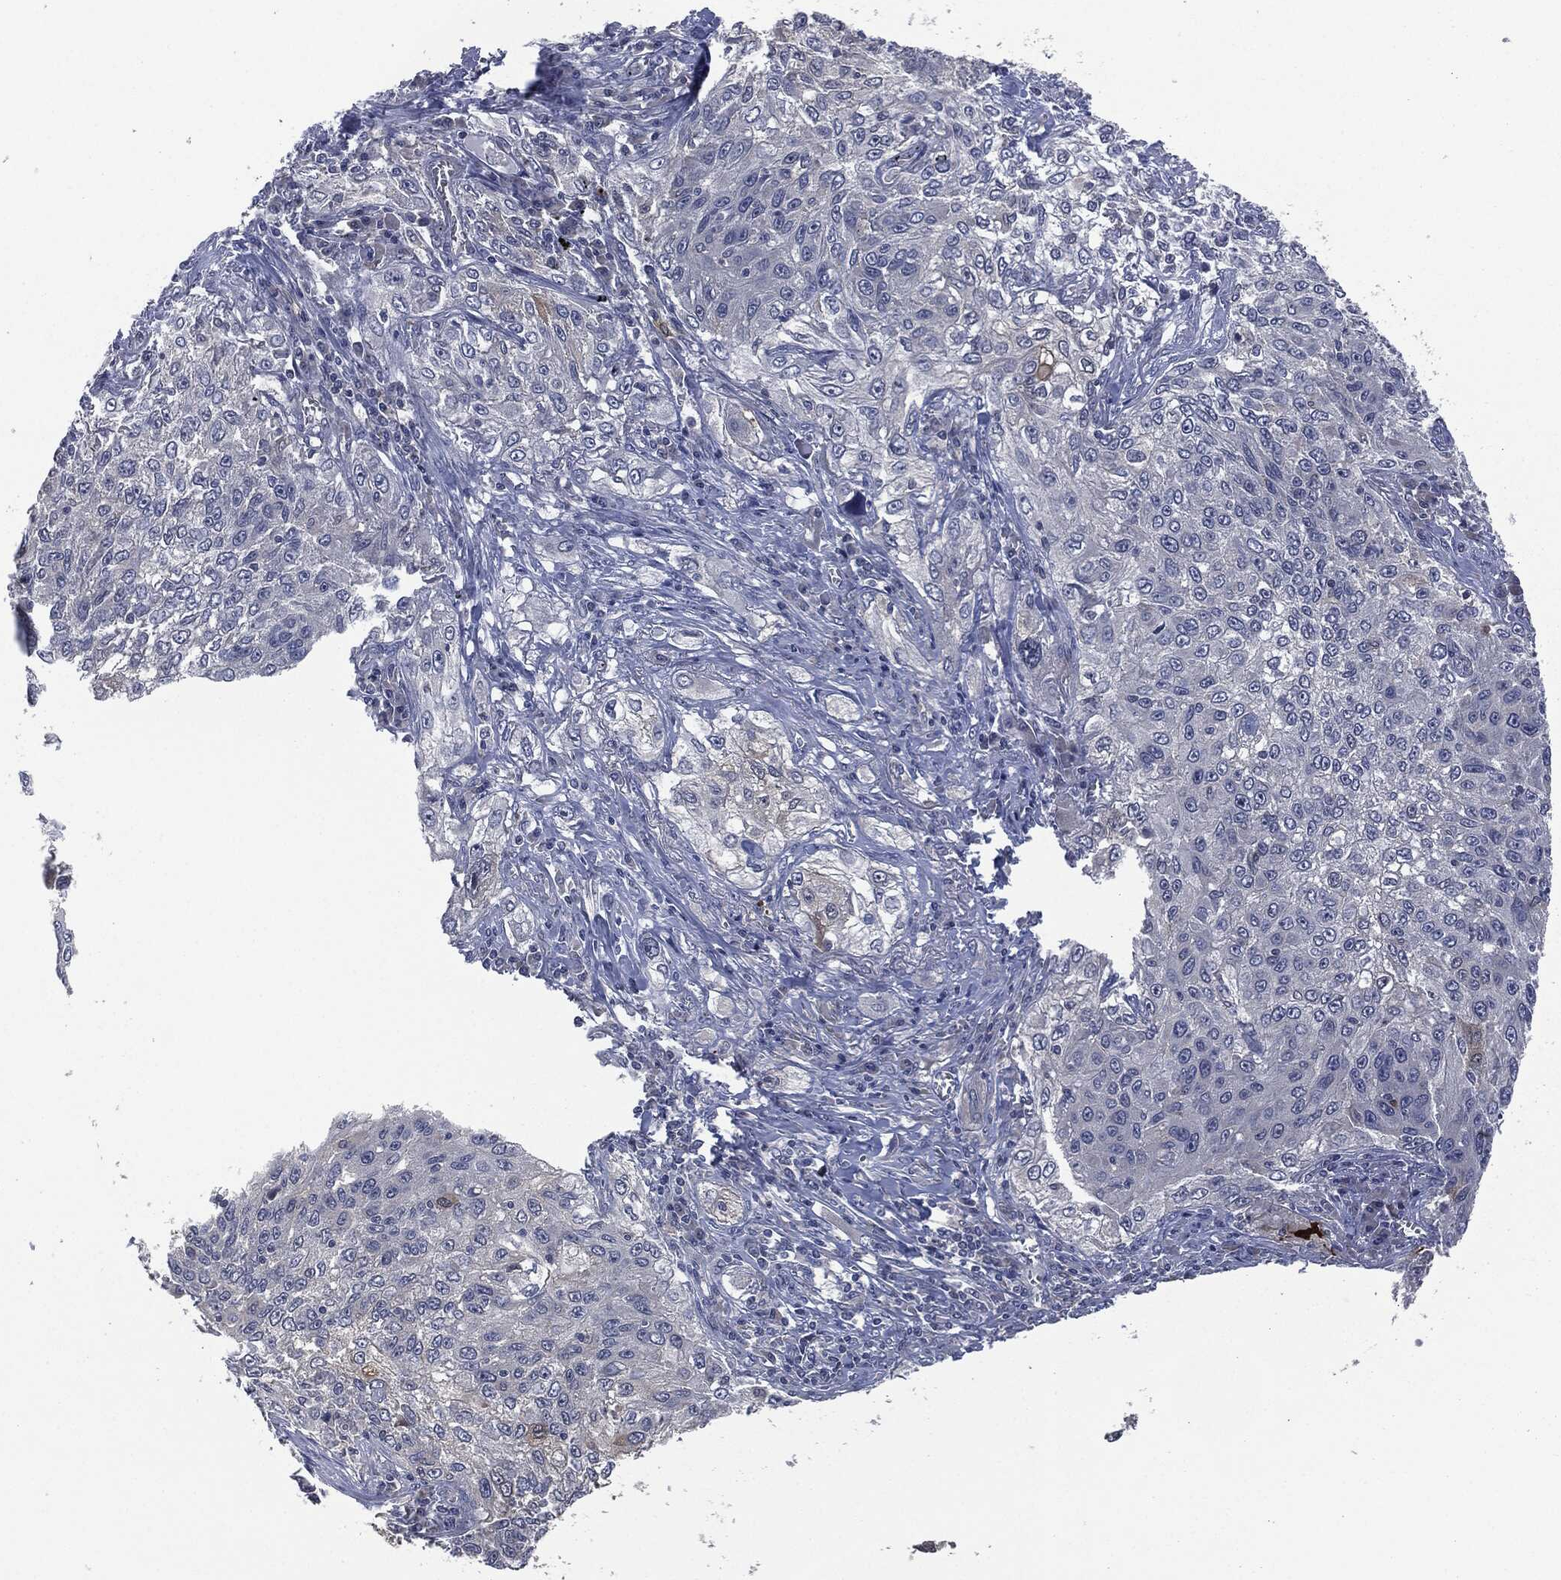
{"staining": {"intensity": "negative", "quantity": "none", "location": "none"}, "tissue": "lung cancer", "cell_type": "Tumor cells", "image_type": "cancer", "snomed": [{"axis": "morphology", "description": "Squamous cell carcinoma, NOS"}, {"axis": "topography", "description": "Lung"}], "caption": "Tumor cells show no significant expression in squamous cell carcinoma (lung). (DAB IHC with hematoxylin counter stain).", "gene": "IL1RN", "patient": {"sex": "female", "age": 69}}